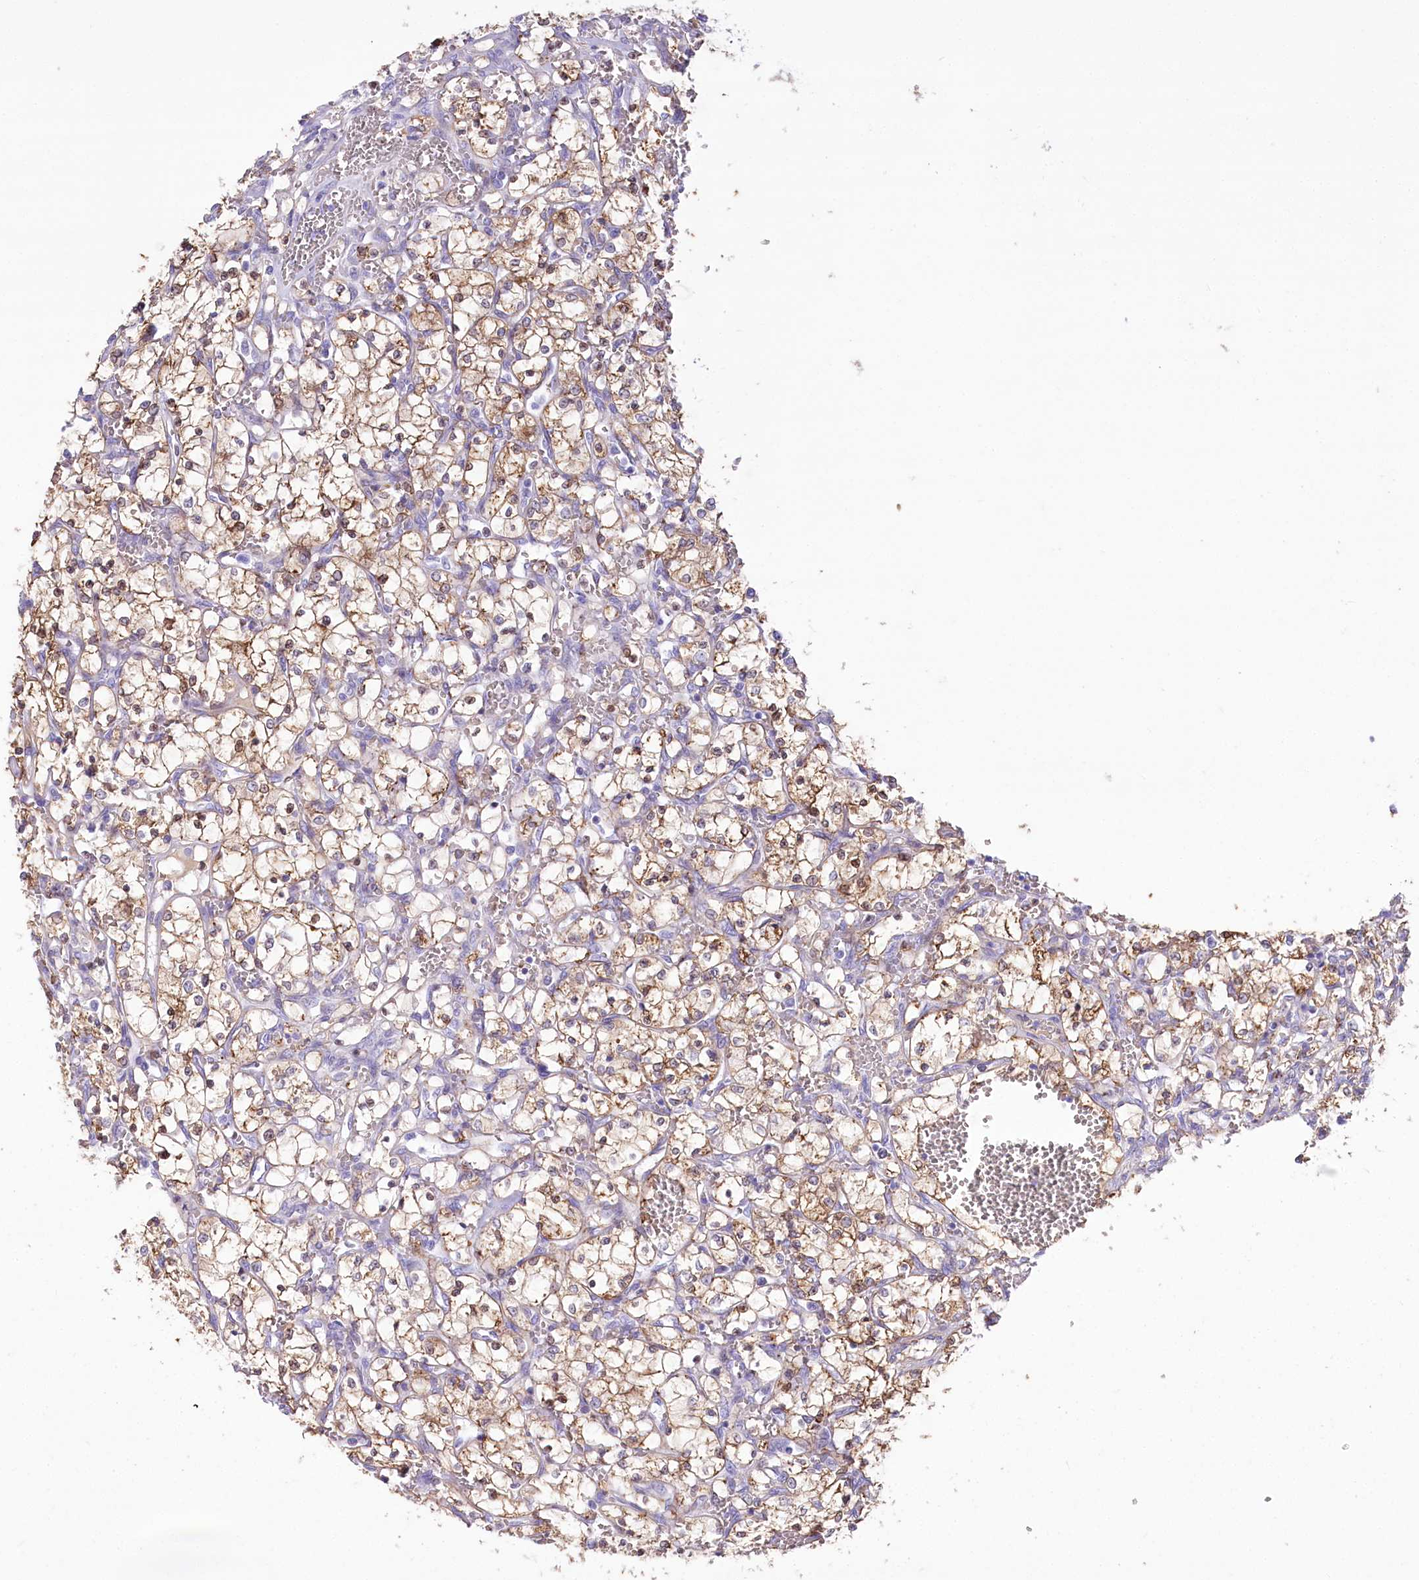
{"staining": {"intensity": "moderate", "quantity": "25%-75%", "location": "cytoplasmic/membranous"}, "tissue": "renal cancer", "cell_type": "Tumor cells", "image_type": "cancer", "snomed": [{"axis": "morphology", "description": "Adenocarcinoma, NOS"}, {"axis": "topography", "description": "Kidney"}], "caption": "Human renal cancer (adenocarcinoma) stained with a brown dye exhibits moderate cytoplasmic/membranous positive expression in about 25%-75% of tumor cells.", "gene": "CEP164", "patient": {"sex": "female", "age": 69}}